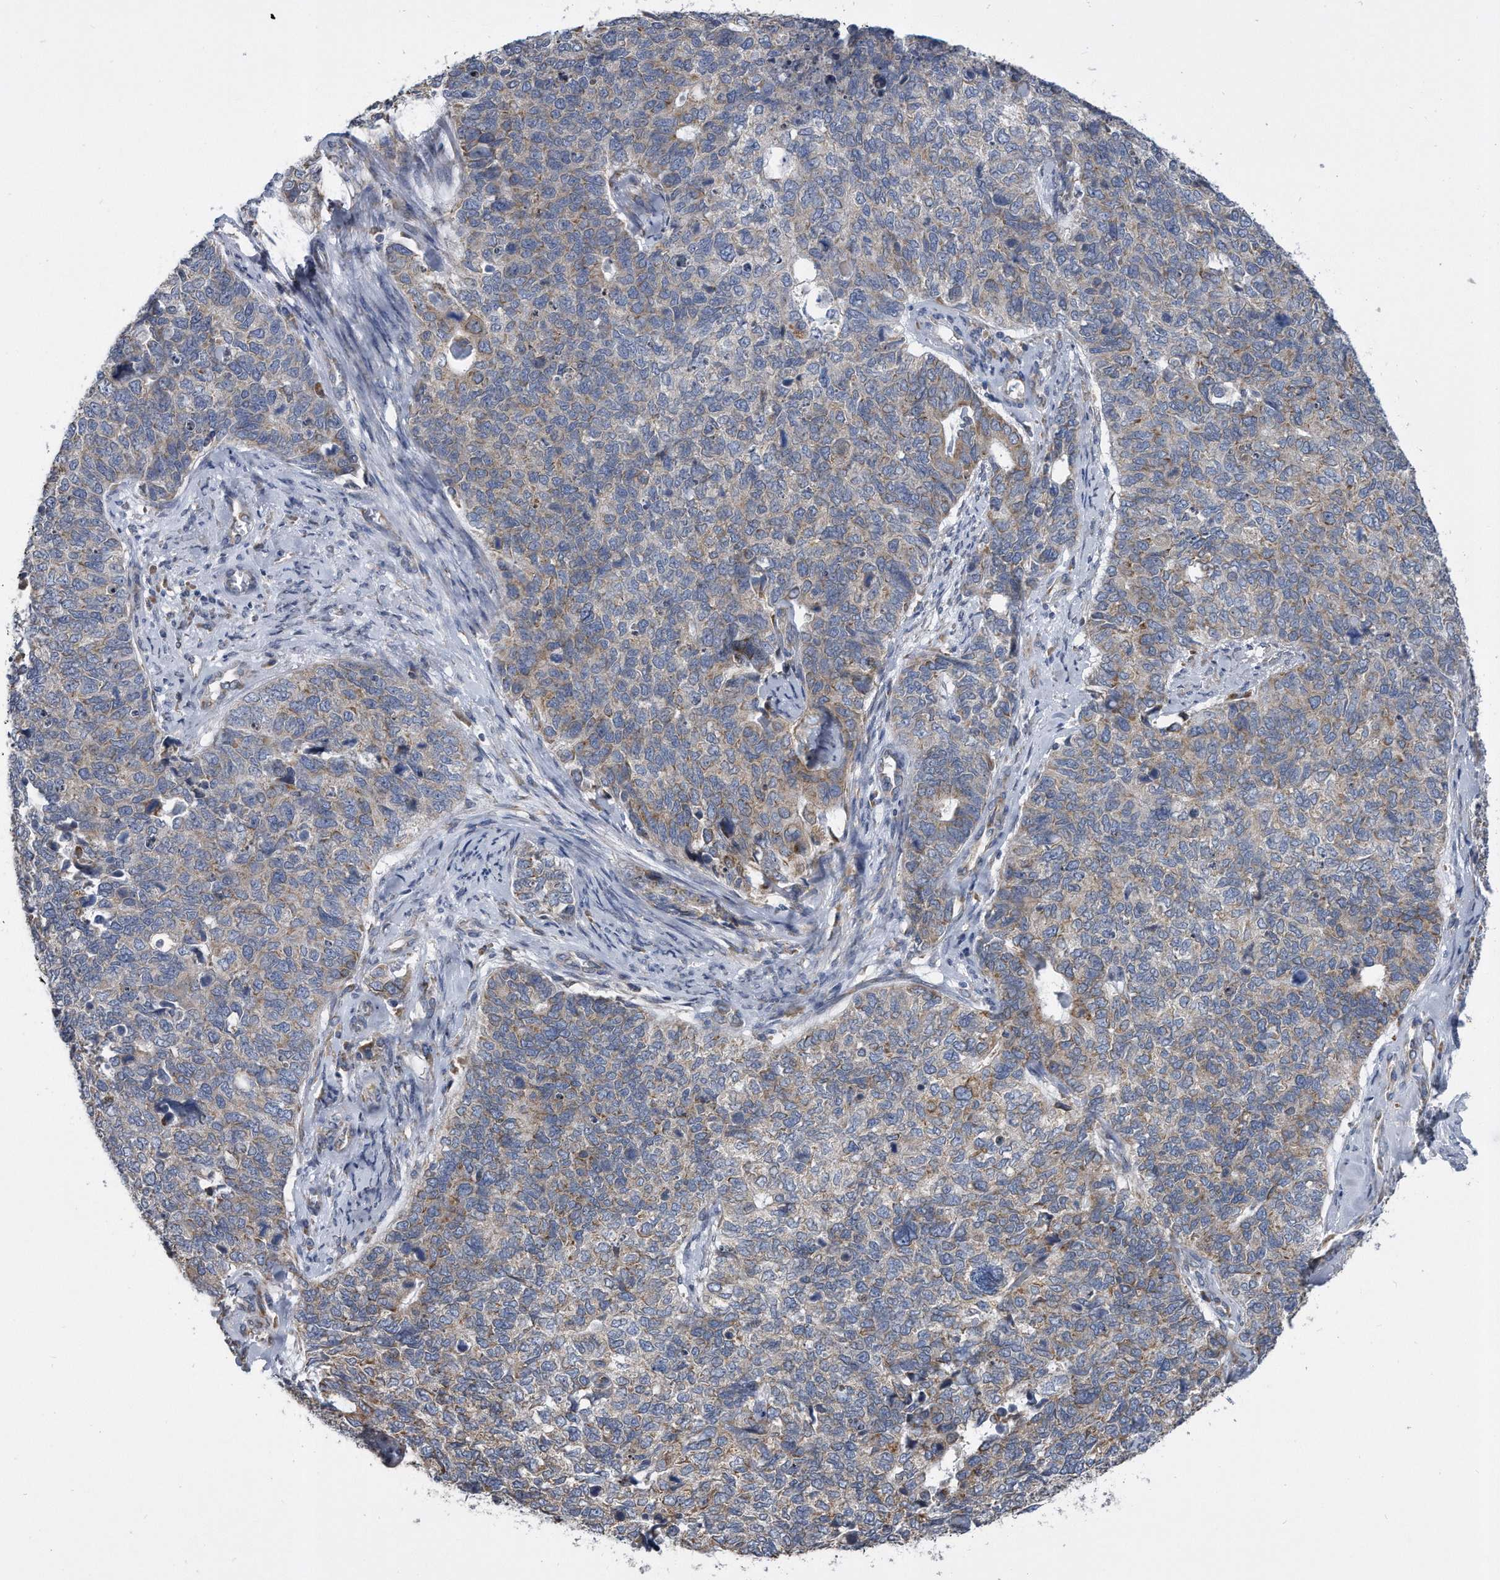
{"staining": {"intensity": "weak", "quantity": "<25%", "location": "cytoplasmic/membranous"}, "tissue": "cervical cancer", "cell_type": "Tumor cells", "image_type": "cancer", "snomed": [{"axis": "morphology", "description": "Squamous cell carcinoma, NOS"}, {"axis": "topography", "description": "Cervix"}], "caption": "Squamous cell carcinoma (cervical) was stained to show a protein in brown. There is no significant staining in tumor cells. Nuclei are stained in blue.", "gene": "CCDC47", "patient": {"sex": "female", "age": 63}}